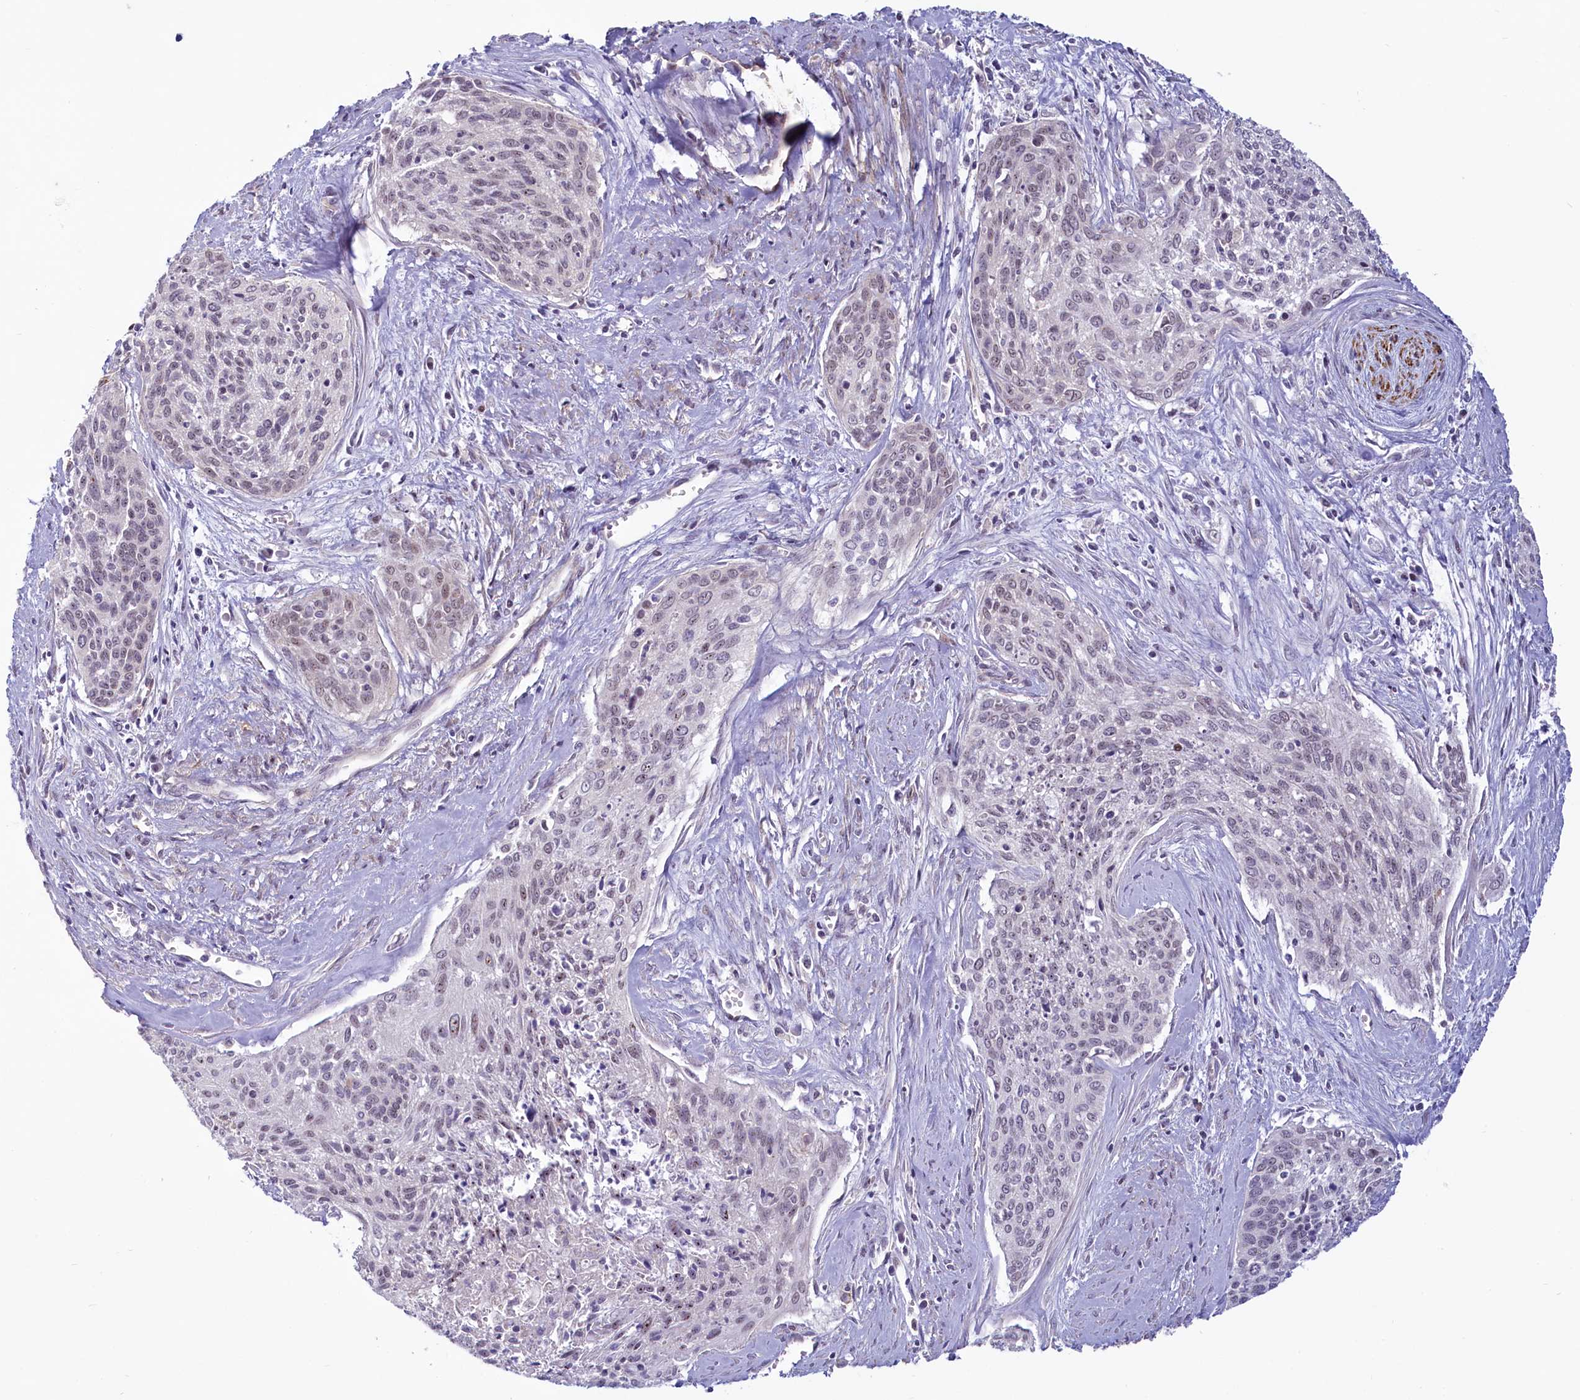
{"staining": {"intensity": "weak", "quantity": "<25%", "location": "nuclear"}, "tissue": "cervical cancer", "cell_type": "Tumor cells", "image_type": "cancer", "snomed": [{"axis": "morphology", "description": "Squamous cell carcinoma, NOS"}, {"axis": "topography", "description": "Cervix"}], "caption": "DAB (3,3'-diaminobenzidine) immunohistochemical staining of squamous cell carcinoma (cervical) reveals no significant staining in tumor cells.", "gene": "PROCR", "patient": {"sex": "female", "age": 55}}